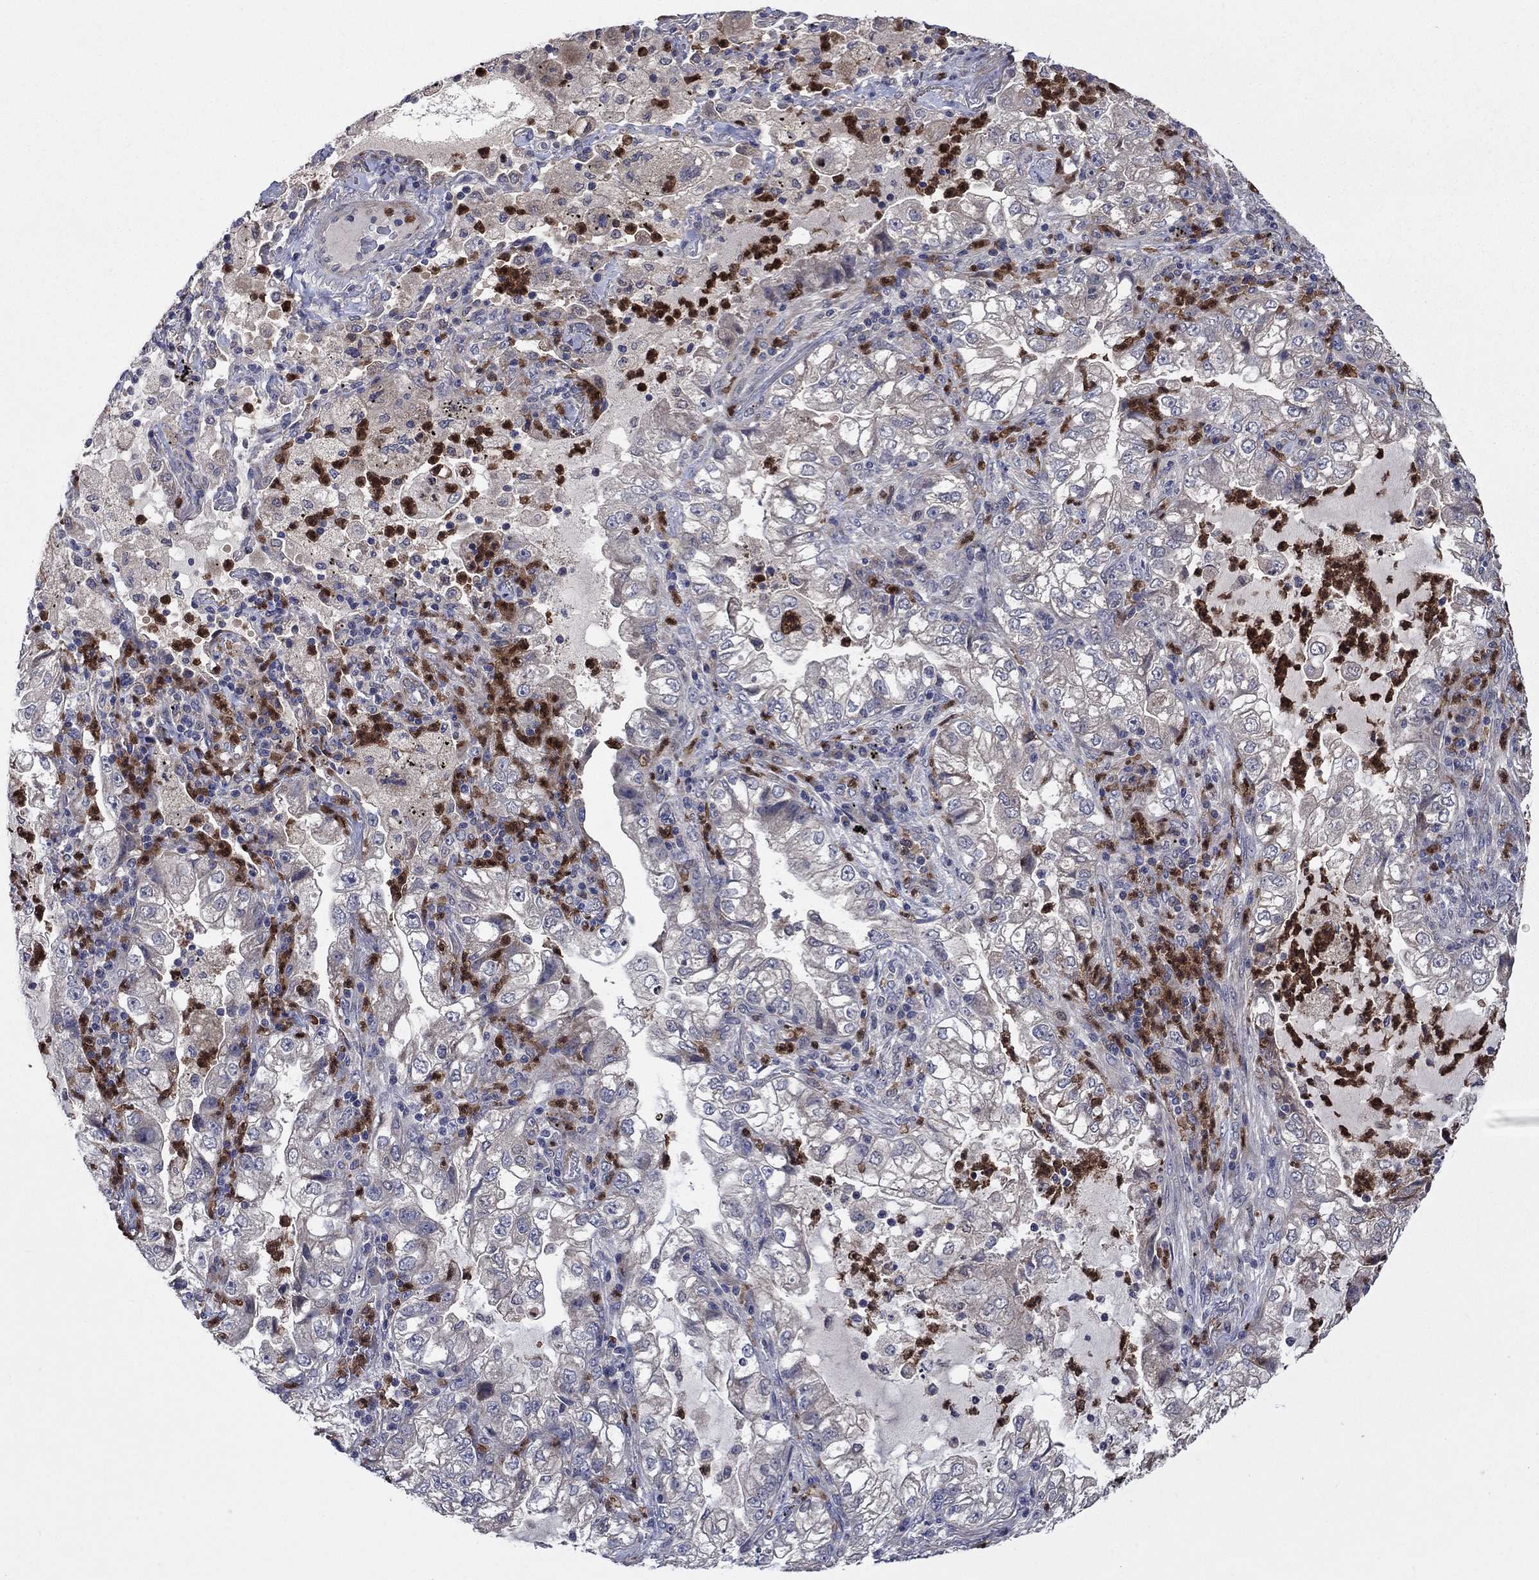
{"staining": {"intensity": "negative", "quantity": "none", "location": "none"}, "tissue": "lung cancer", "cell_type": "Tumor cells", "image_type": "cancer", "snomed": [{"axis": "morphology", "description": "Adenocarcinoma, NOS"}, {"axis": "topography", "description": "Lung"}], "caption": "Immunohistochemistry (IHC) photomicrograph of neoplastic tissue: human lung cancer stained with DAB displays no significant protein positivity in tumor cells.", "gene": "MSRB1", "patient": {"sex": "female", "age": 73}}